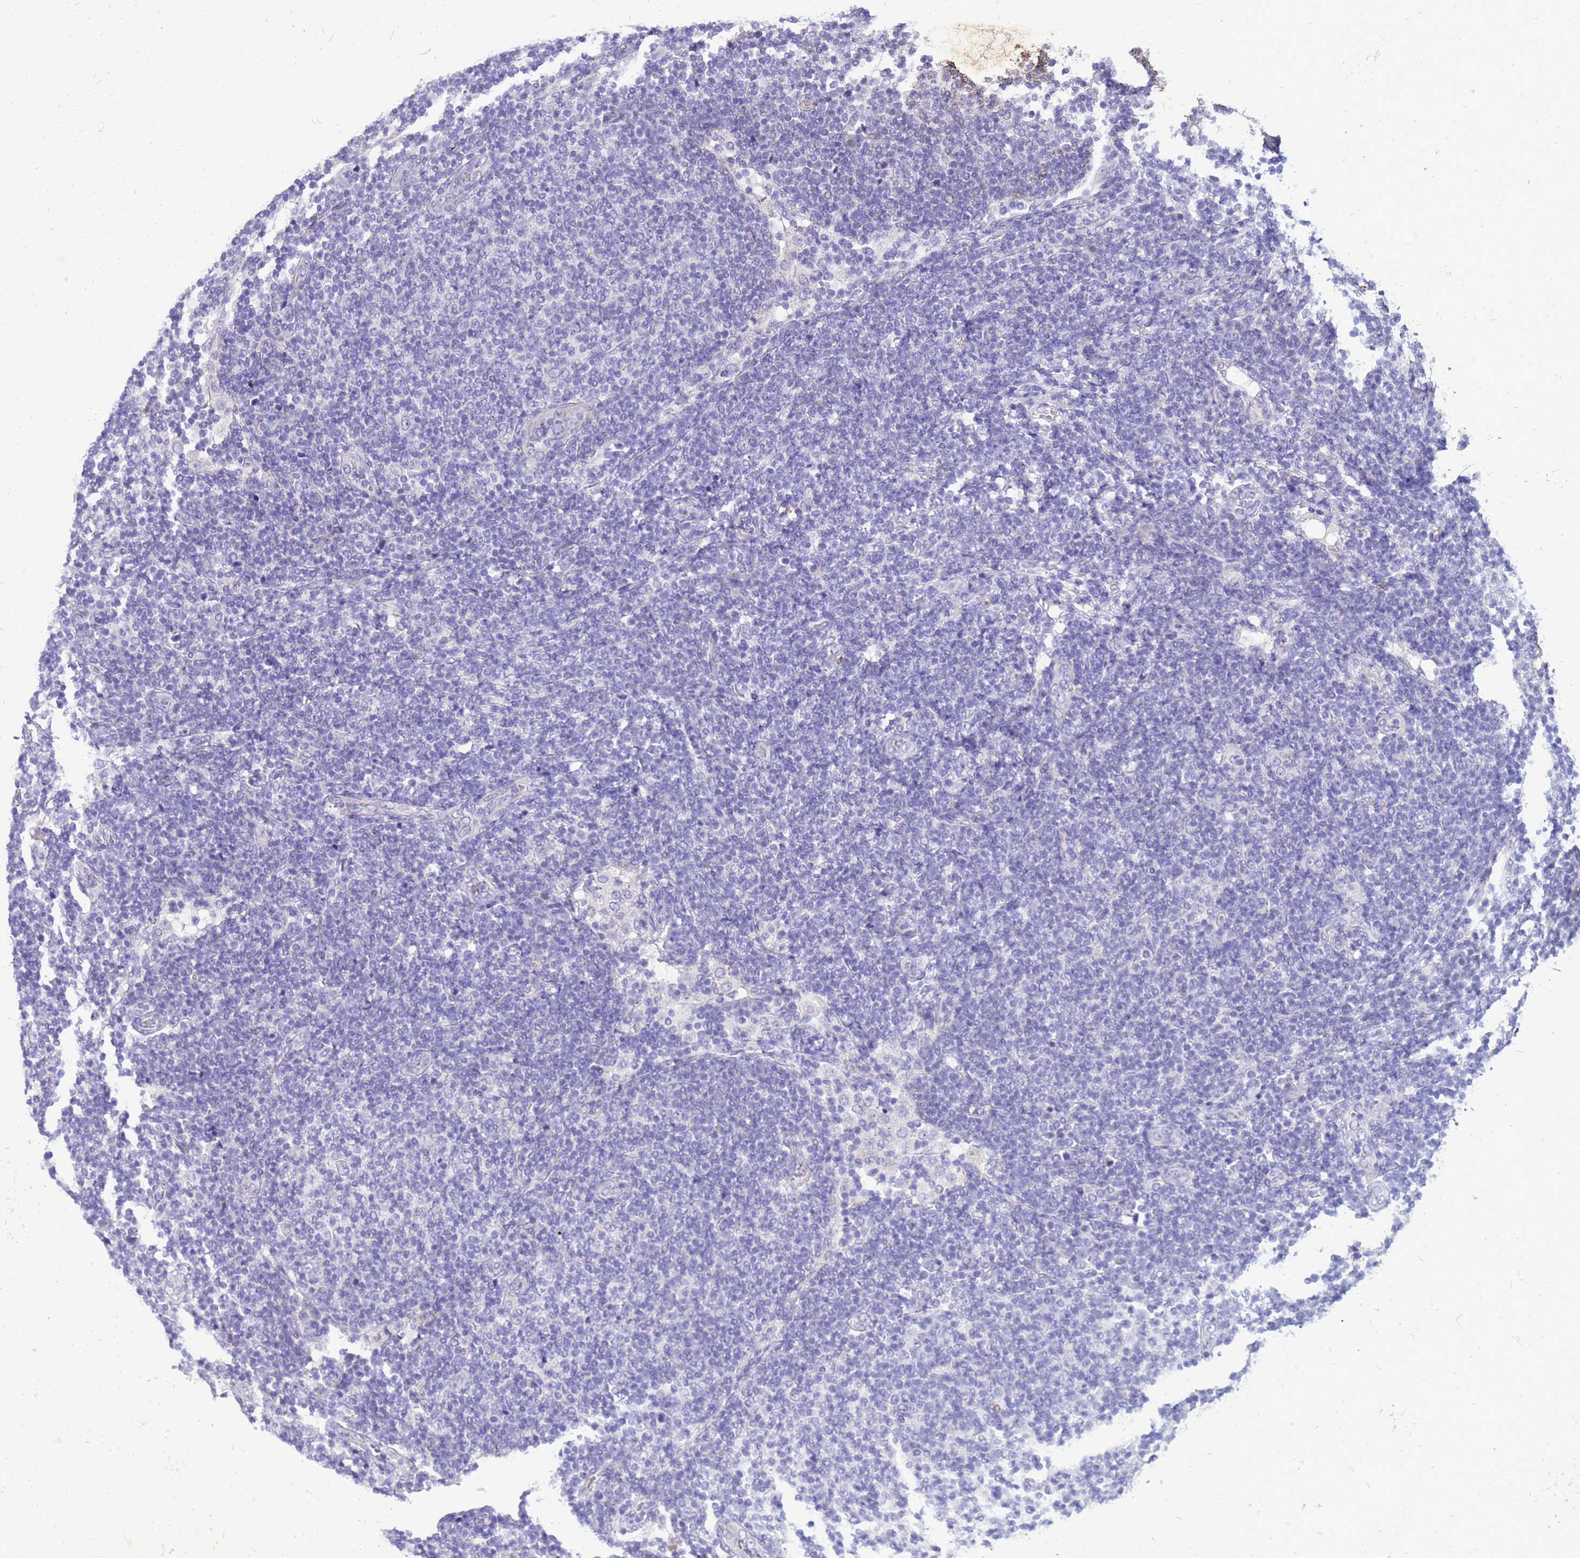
{"staining": {"intensity": "negative", "quantity": "none", "location": "none"}, "tissue": "lymphoma", "cell_type": "Tumor cells", "image_type": "cancer", "snomed": [{"axis": "morphology", "description": "Malignant lymphoma, non-Hodgkin's type, Low grade"}, {"axis": "topography", "description": "Lymph node"}], "caption": "This is an IHC photomicrograph of human lymphoma. There is no positivity in tumor cells.", "gene": "AKR1C1", "patient": {"sex": "male", "age": 66}}